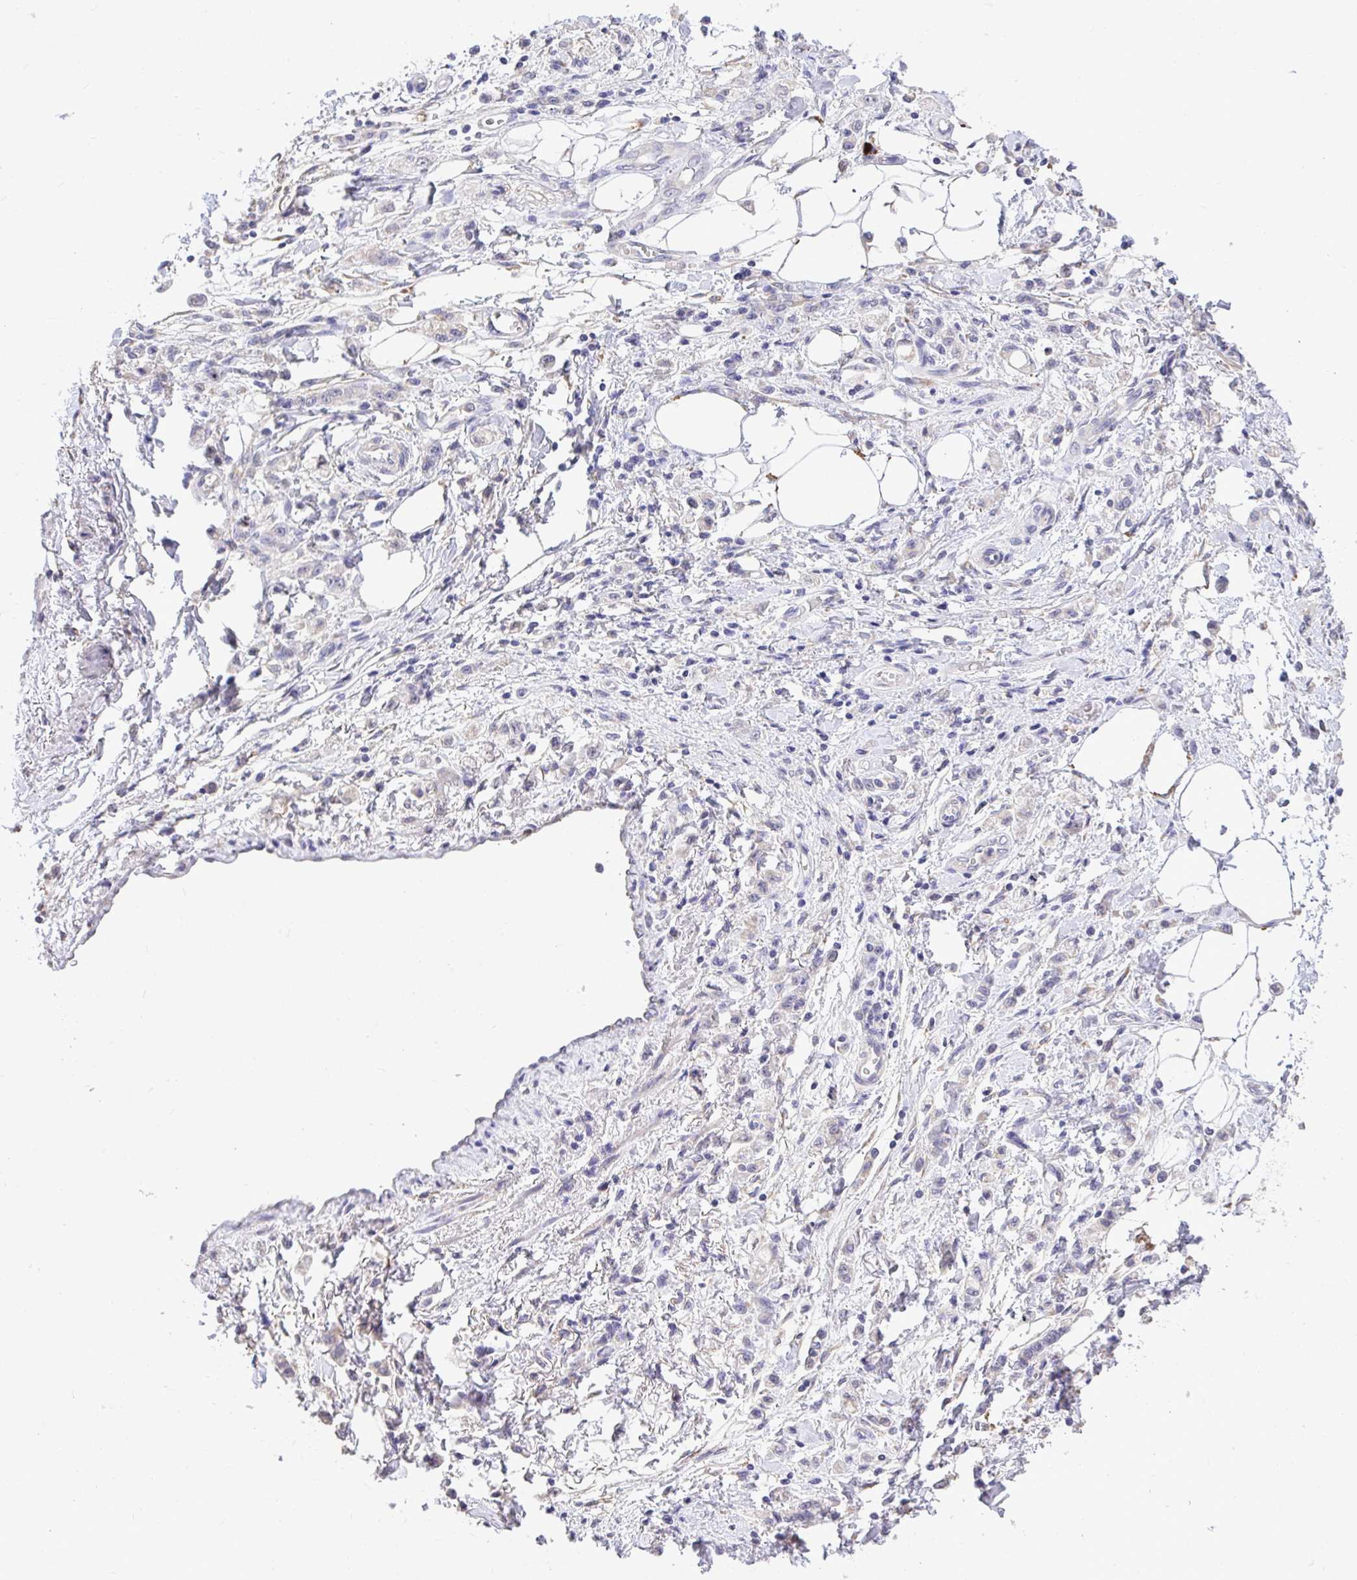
{"staining": {"intensity": "negative", "quantity": "none", "location": "none"}, "tissue": "stomach cancer", "cell_type": "Tumor cells", "image_type": "cancer", "snomed": [{"axis": "morphology", "description": "Adenocarcinoma, NOS"}, {"axis": "topography", "description": "Stomach"}], "caption": "Immunohistochemical staining of human stomach cancer shows no significant staining in tumor cells.", "gene": "MPC2", "patient": {"sex": "male", "age": 77}}